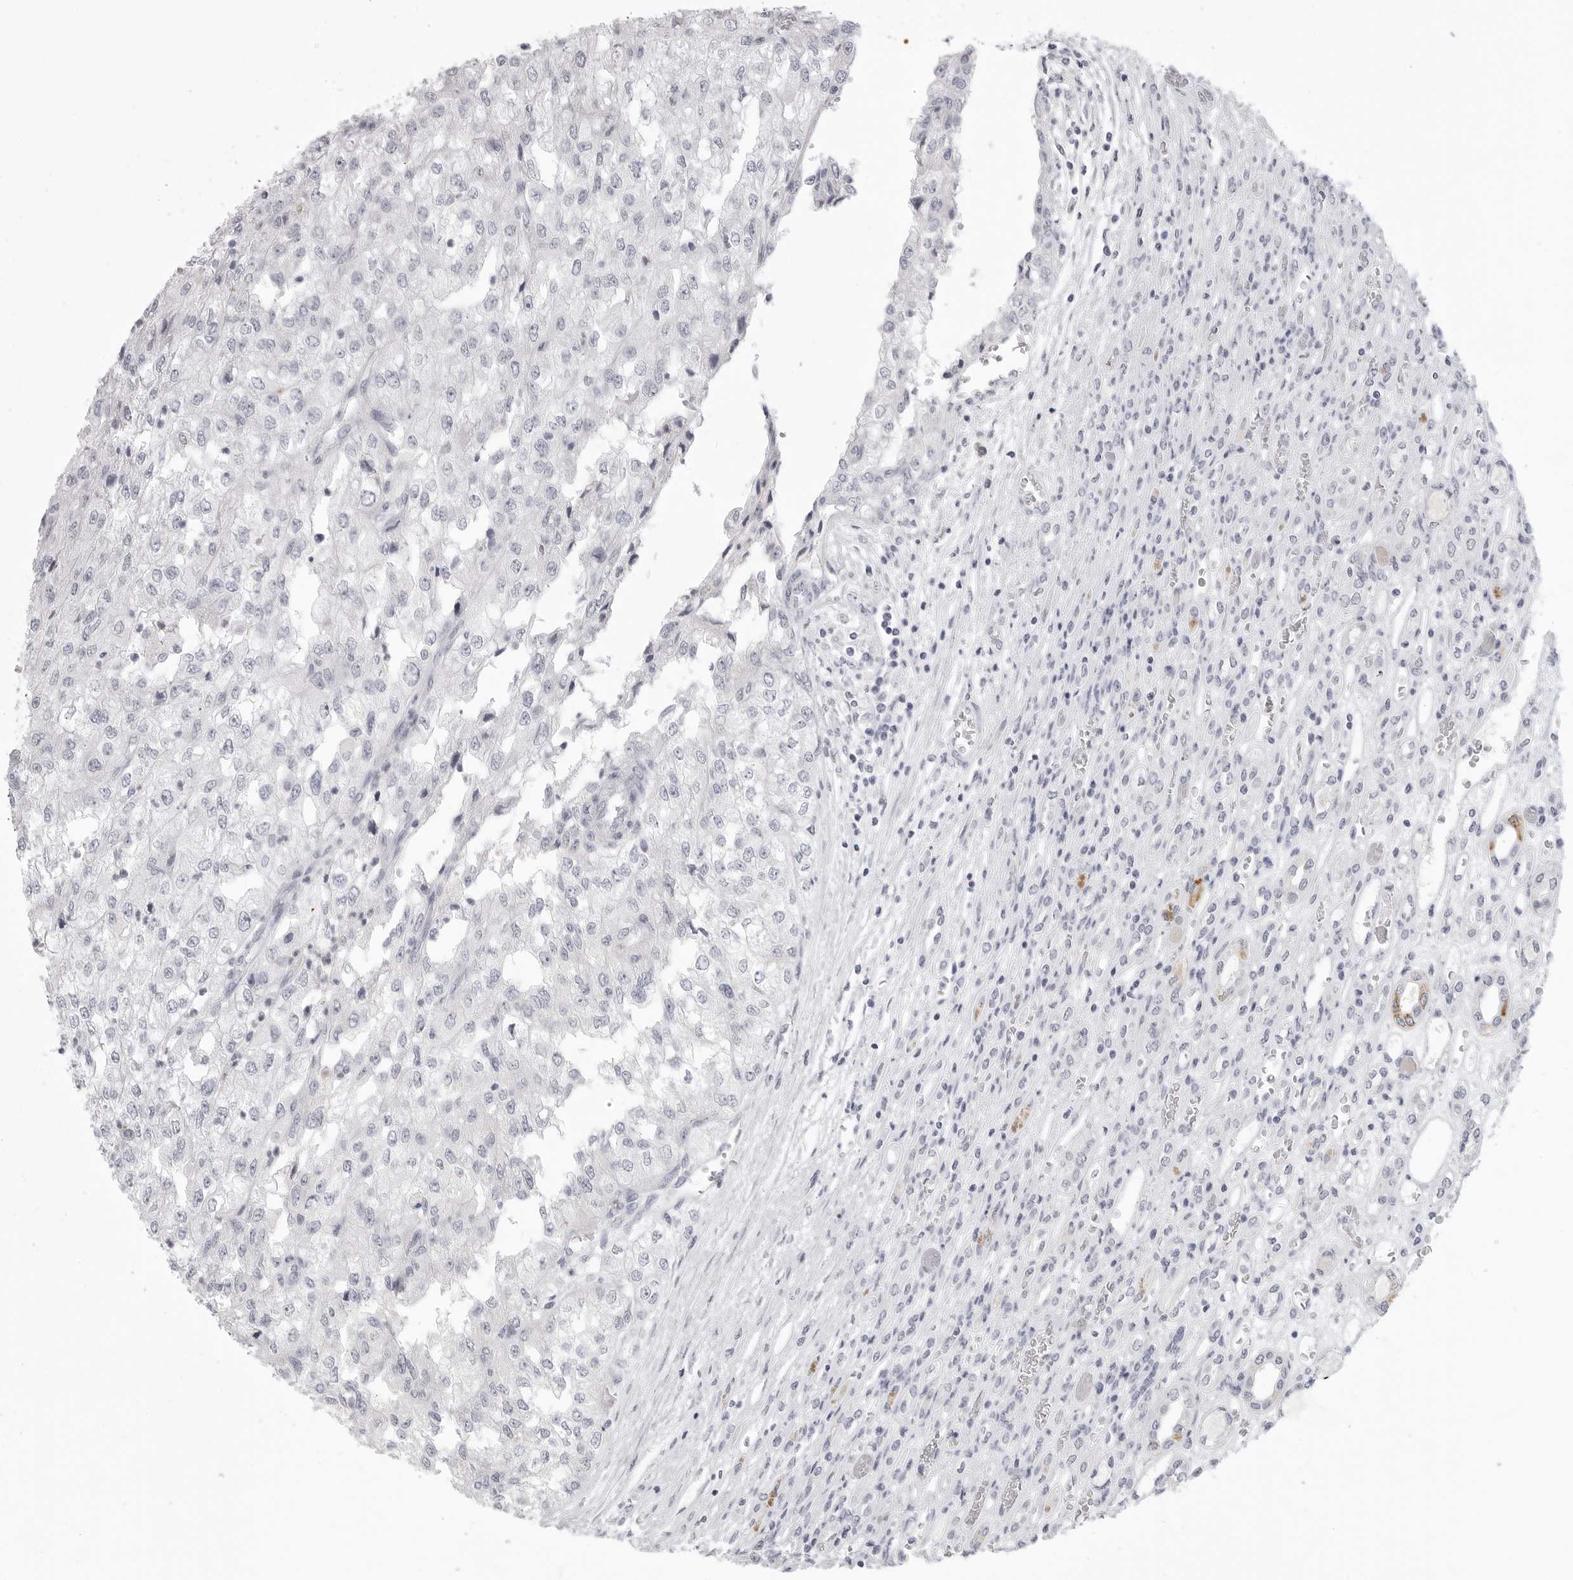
{"staining": {"intensity": "negative", "quantity": "none", "location": "none"}, "tissue": "renal cancer", "cell_type": "Tumor cells", "image_type": "cancer", "snomed": [{"axis": "morphology", "description": "Adenocarcinoma, NOS"}, {"axis": "topography", "description": "Kidney"}], "caption": "An IHC histopathology image of renal adenocarcinoma is shown. There is no staining in tumor cells of renal adenocarcinoma.", "gene": "HMGCS2", "patient": {"sex": "female", "age": 54}}